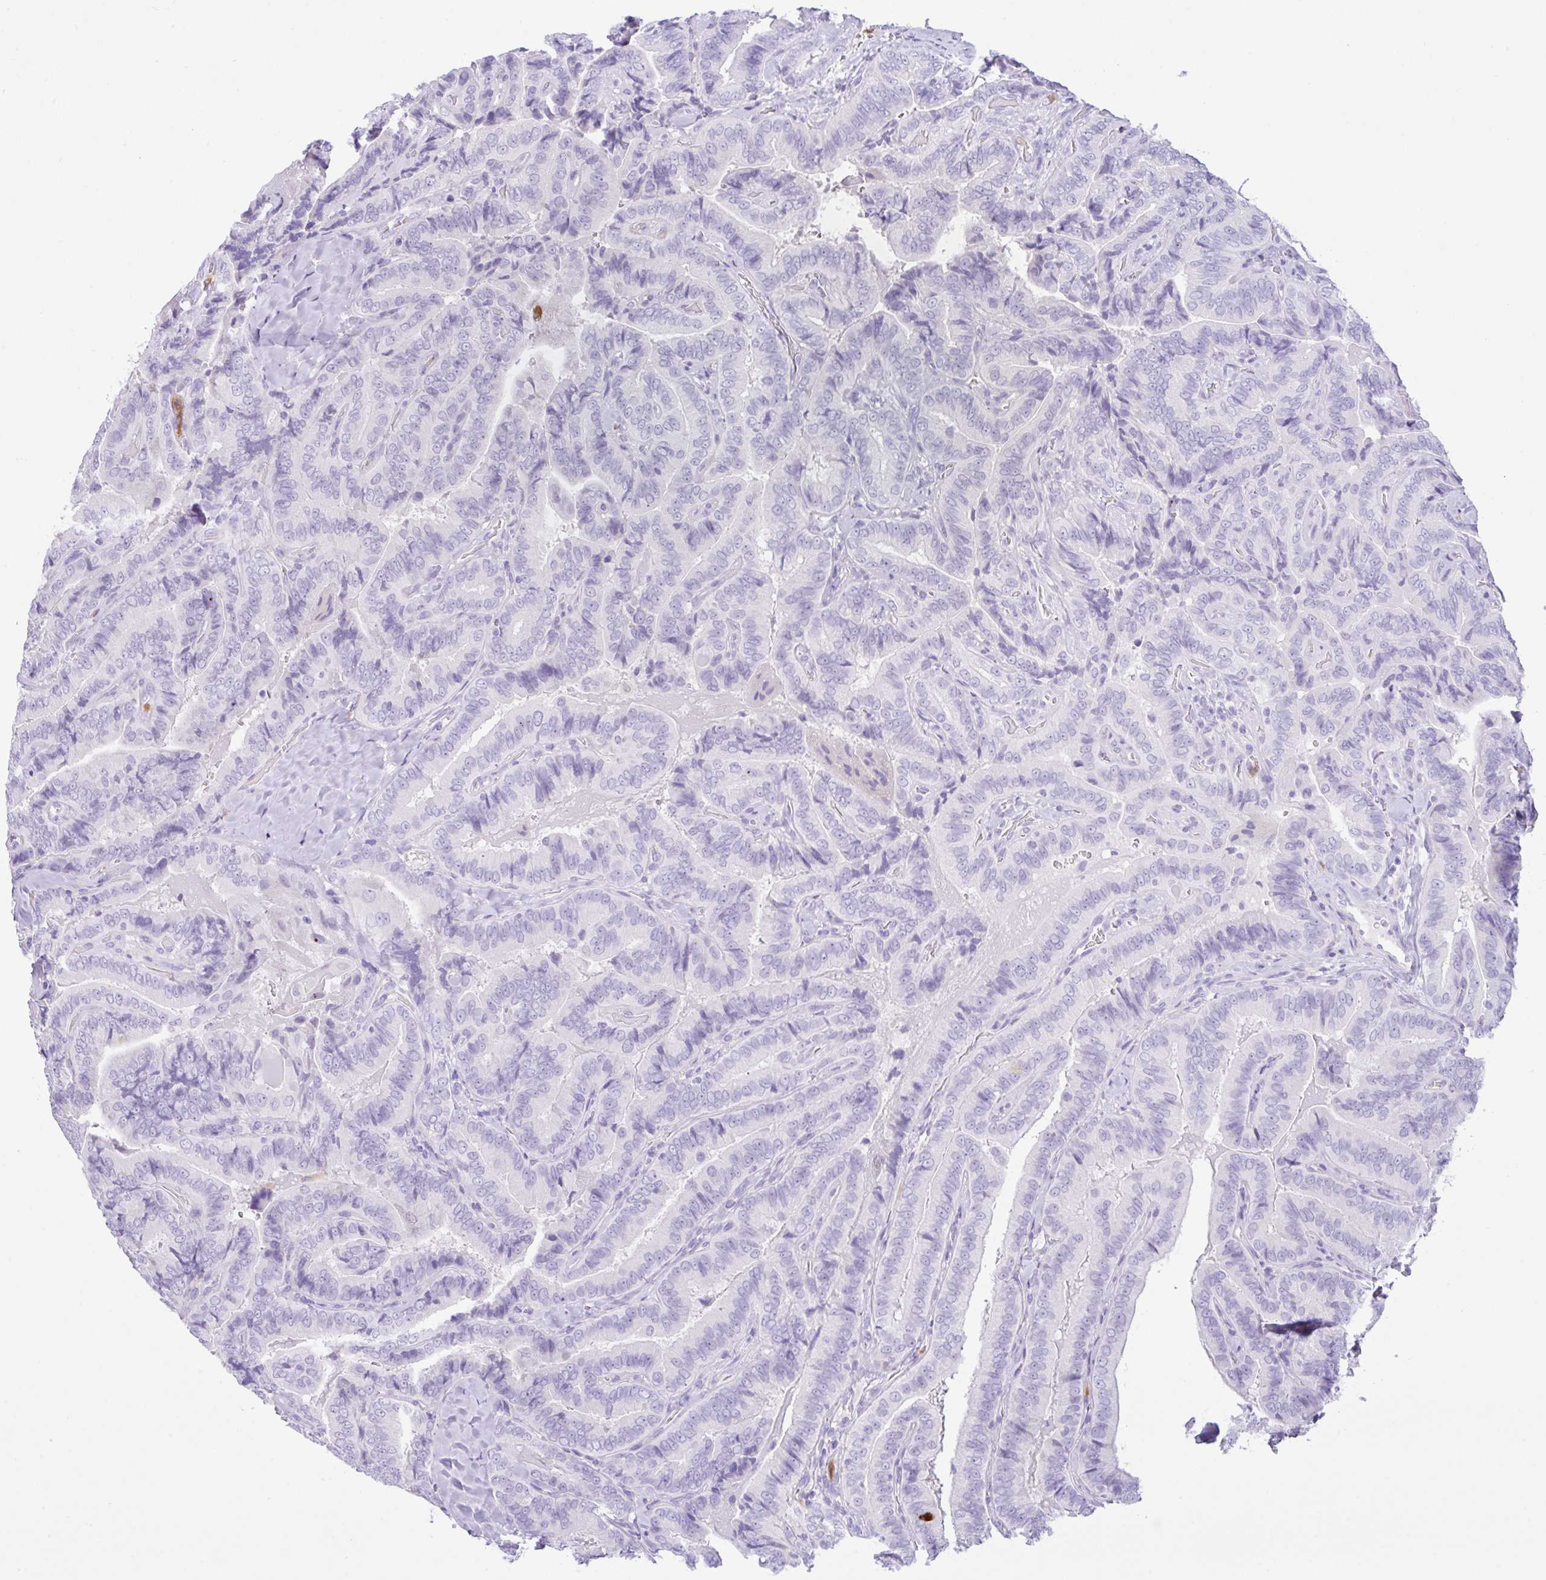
{"staining": {"intensity": "negative", "quantity": "none", "location": "none"}, "tissue": "thyroid cancer", "cell_type": "Tumor cells", "image_type": "cancer", "snomed": [{"axis": "morphology", "description": "Papillary adenocarcinoma, NOS"}, {"axis": "topography", "description": "Thyroid gland"}], "caption": "The photomicrograph displays no significant expression in tumor cells of thyroid papillary adenocarcinoma.", "gene": "NCF1", "patient": {"sex": "male", "age": 61}}